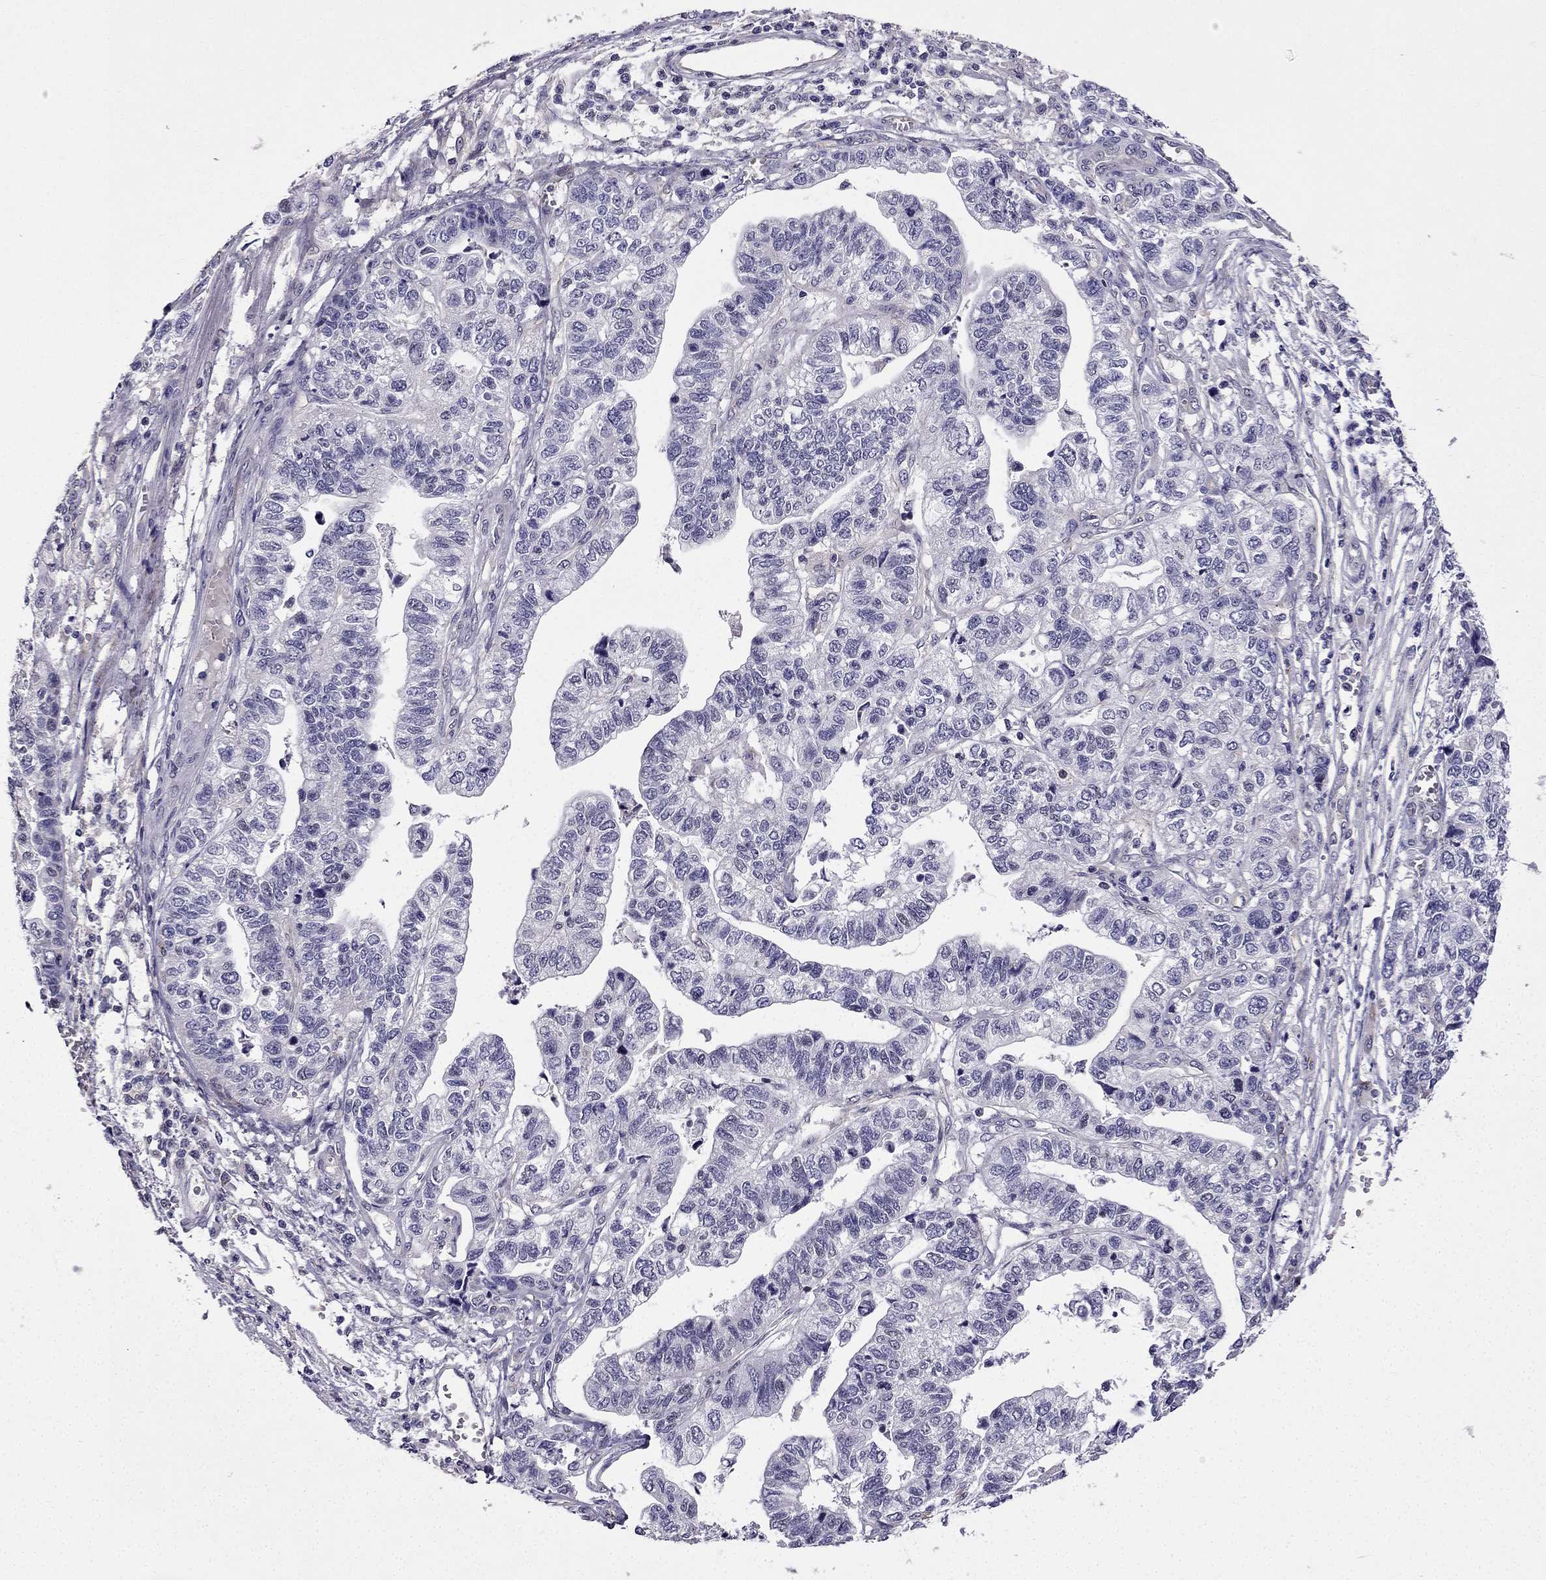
{"staining": {"intensity": "negative", "quantity": "none", "location": "none"}, "tissue": "stomach cancer", "cell_type": "Tumor cells", "image_type": "cancer", "snomed": [{"axis": "morphology", "description": "Adenocarcinoma, NOS"}, {"axis": "topography", "description": "Stomach, upper"}], "caption": "High power microscopy micrograph of an immunohistochemistry (IHC) image of stomach adenocarcinoma, revealing no significant positivity in tumor cells.", "gene": "SLC6A2", "patient": {"sex": "female", "age": 67}}